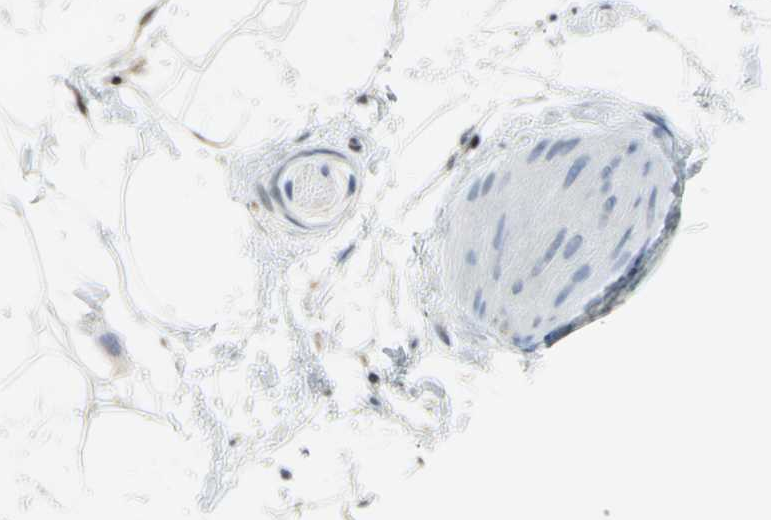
{"staining": {"intensity": "negative", "quantity": "none", "location": "none"}, "tissue": "adipose tissue", "cell_type": "Adipocytes", "image_type": "normal", "snomed": [{"axis": "morphology", "description": "Normal tissue, NOS"}, {"axis": "topography", "description": "Soft tissue"}], "caption": "An image of adipose tissue stained for a protein displays no brown staining in adipocytes.", "gene": "PSME1", "patient": {"sex": "male", "age": 72}}